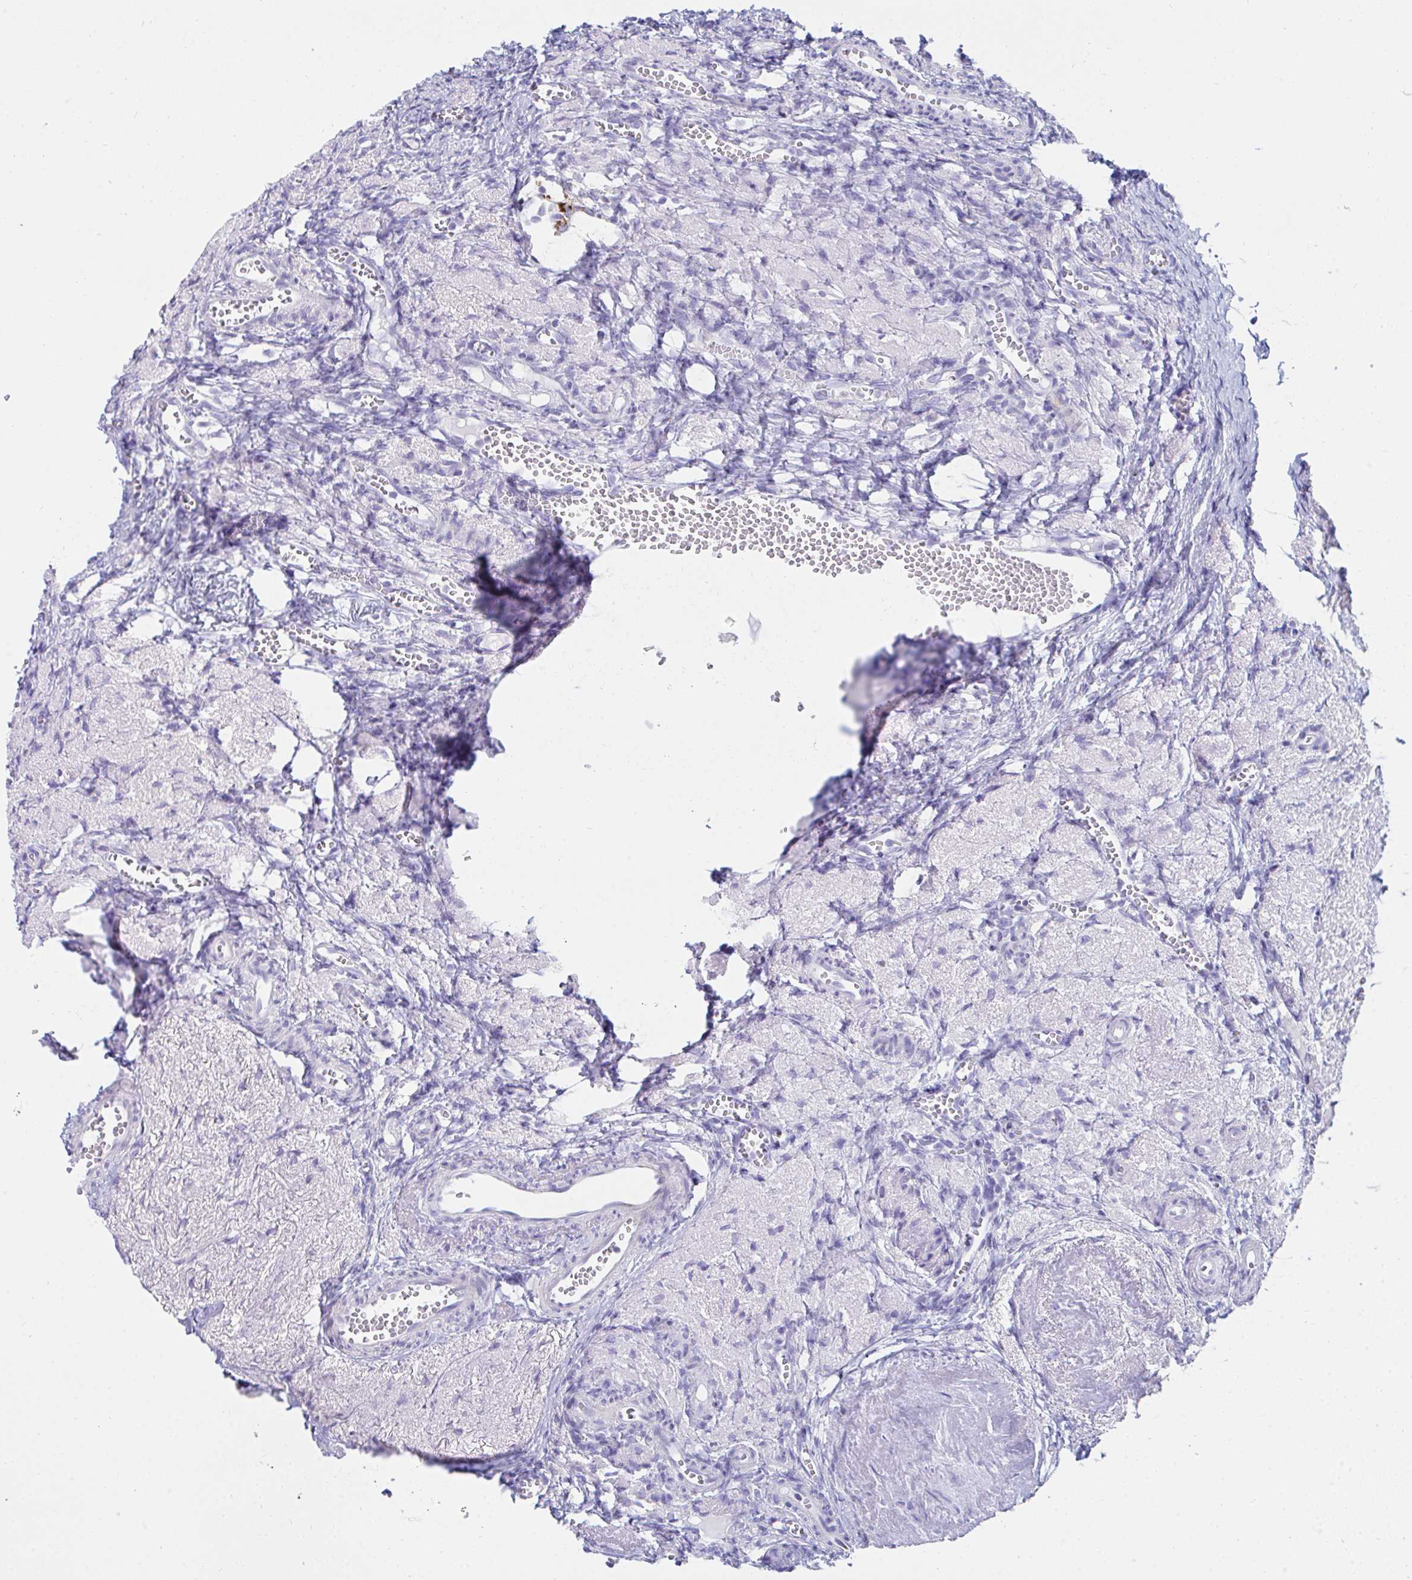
{"staining": {"intensity": "negative", "quantity": "none", "location": "none"}, "tissue": "ovary", "cell_type": "Ovarian stroma cells", "image_type": "normal", "snomed": [{"axis": "morphology", "description": "Normal tissue, NOS"}, {"axis": "topography", "description": "Ovary"}], "caption": "DAB immunohistochemical staining of benign human ovary displays no significant expression in ovarian stroma cells.", "gene": "MGAM2", "patient": {"sex": "female", "age": 41}}